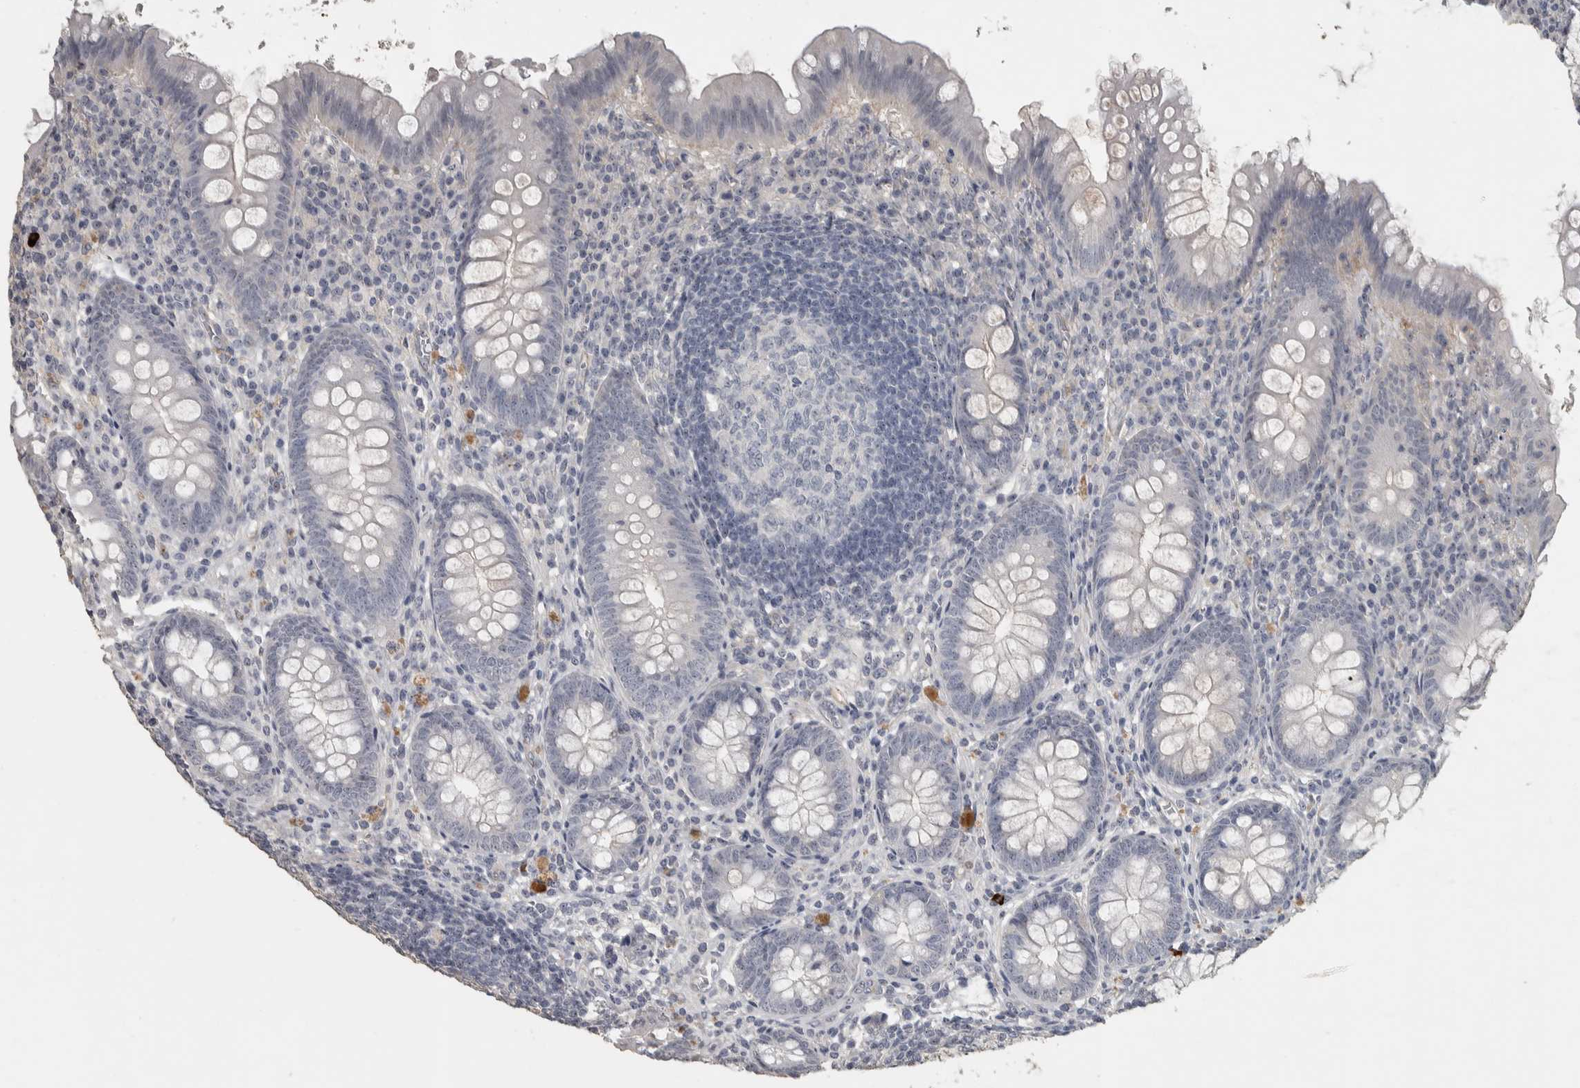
{"staining": {"intensity": "negative", "quantity": "none", "location": "none"}, "tissue": "appendix", "cell_type": "Glandular cells", "image_type": "normal", "snomed": [{"axis": "morphology", "description": "Normal tissue, NOS"}, {"axis": "topography", "description": "Appendix"}], "caption": "Protein analysis of benign appendix exhibits no significant expression in glandular cells. (DAB immunohistochemistry (IHC) visualized using brightfield microscopy, high magnification).", "gene": "DCAF10", "patient": {"sex": "male", "age": 56}}